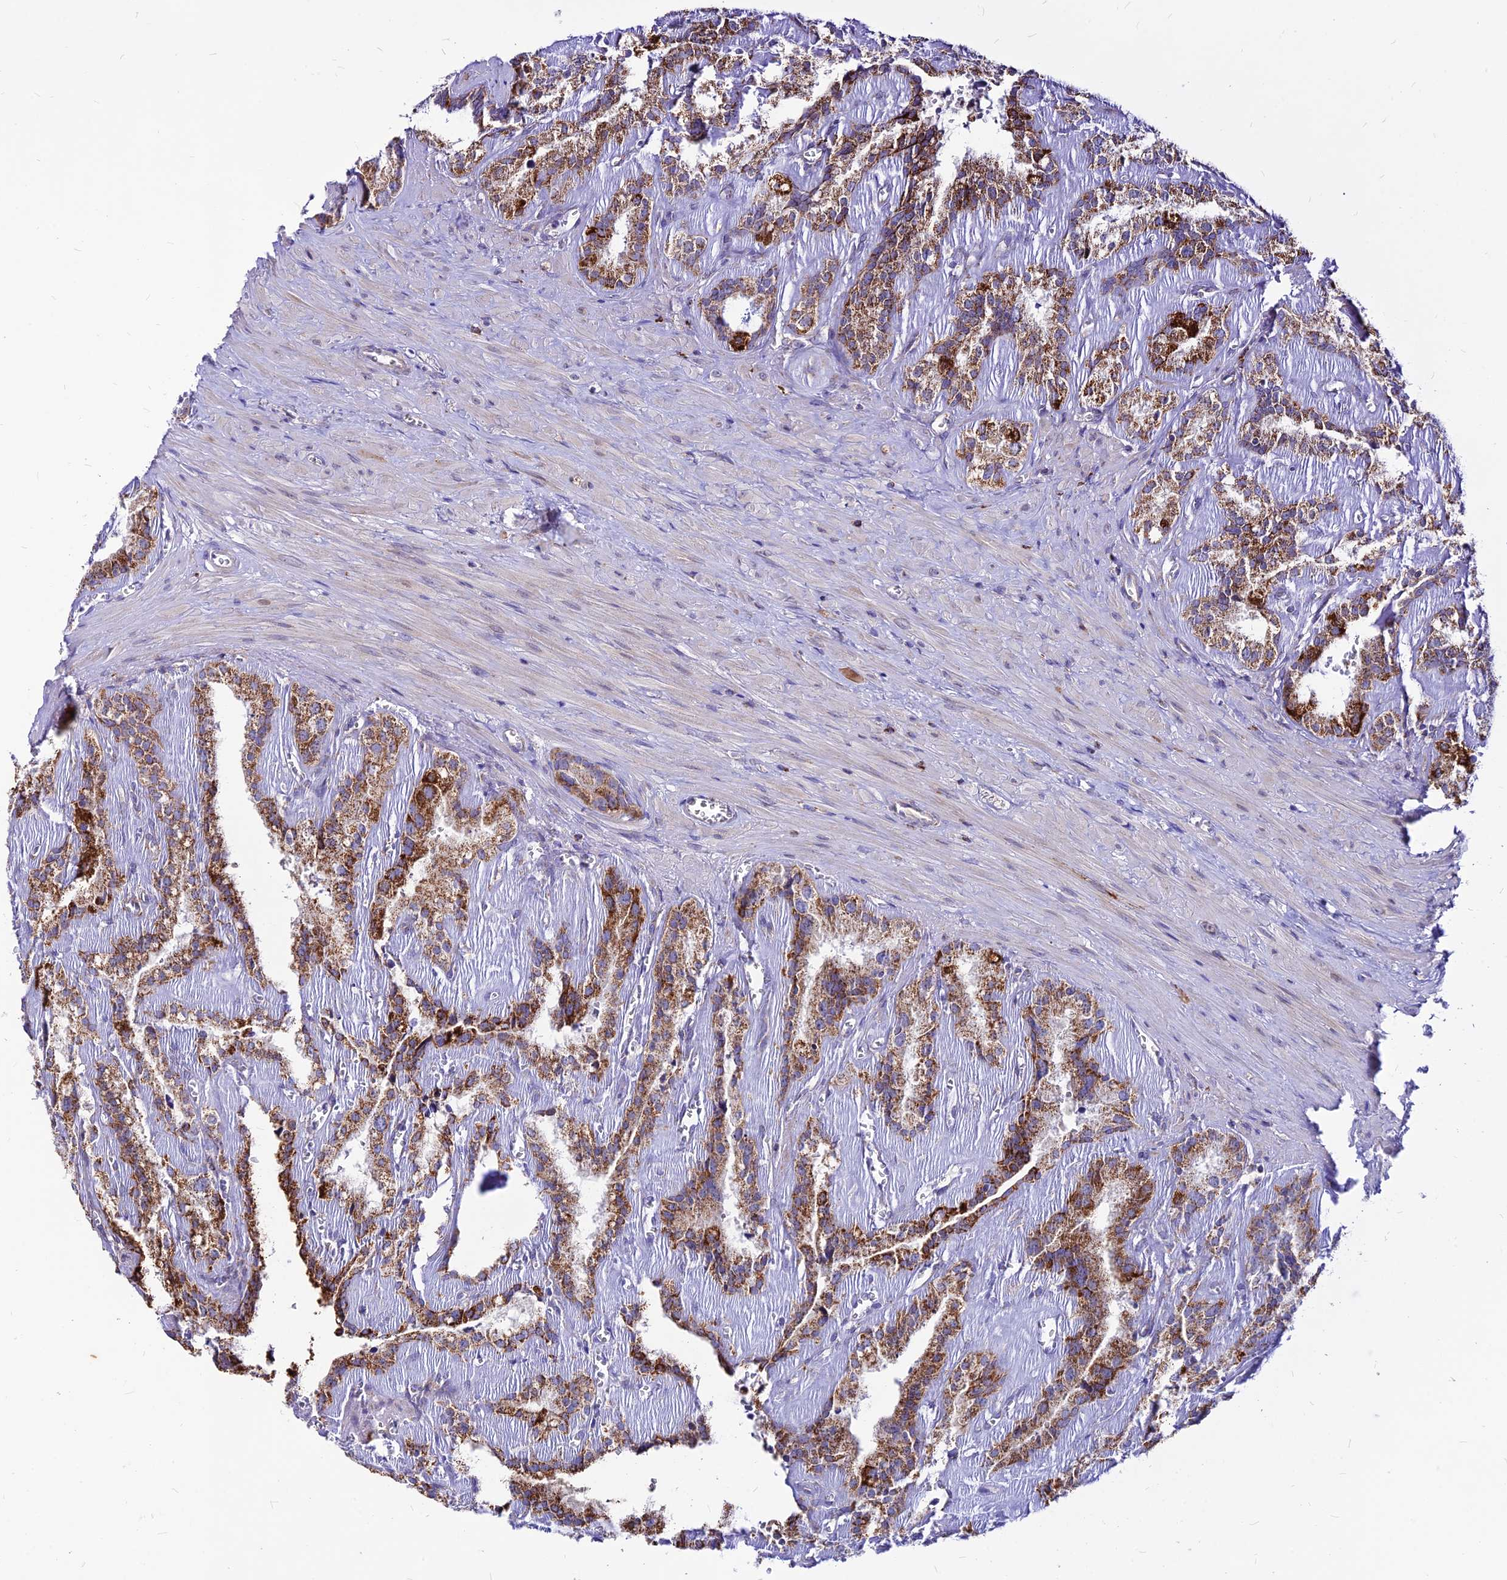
{"staining": {"intensity": "strong", "quantity": ">75%", "location": "cytoplasmic/membranous"}, "tissue": "seminal vesicle", "cell_type": "Glandular cells", "image_type": "normal", "snomed": [{"axis": "morphology", "description": "Normal tissue, NOS"}, {"axis": "topography", "description": "Prostate"}, {"axis": "topography", "description": "Seminal veicle"}], "caption": "Immunohistochemical staining of normal human seminal vesicle shows strong cytoplasmic/membranous protein positivity in approximately >75% of glandular cells.", "gene": "ECI1", "patient": {"sex": "male", "age": 59}}